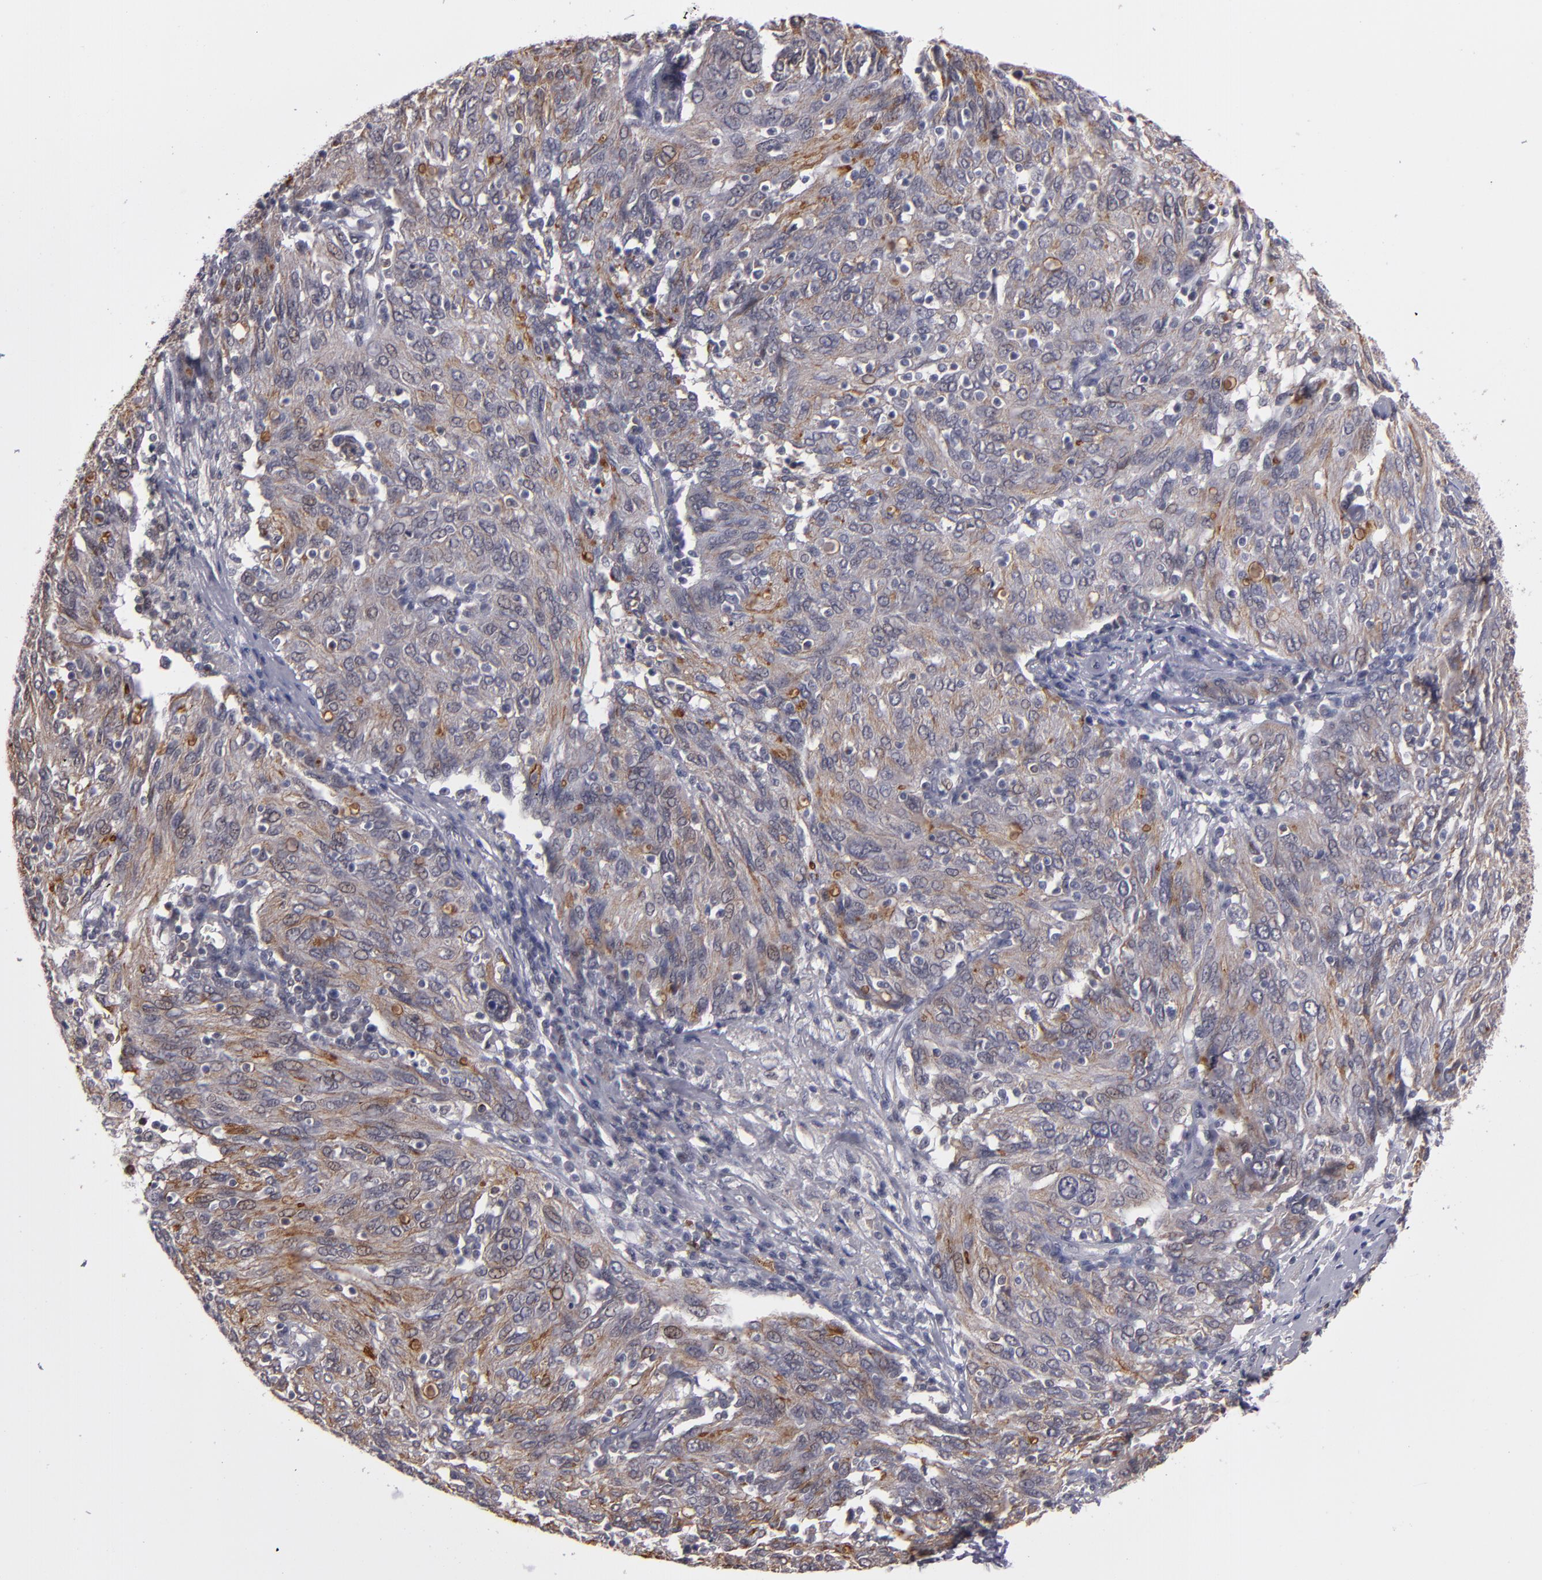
{"staining": {"intensity": "moderate", "quantity": "25%-75%", "location": "cytoplasmic/membranous"}, "tissue": "ovarian cancer", "cell_type": "Tumor cells", "image_type": "cancer", "snomed": [{"axis": "morphology", "description": "Carcinoma, endometroid"}, {"axis": "topography", "description": "Ovary"}], "caption": "Approximately 25%-75% of tumor cells in ovarian cancer exhibit moderate cytoplasmic/membranous protein staining as visualized by brown immunohistochemical staining.", "gene": "STX3", "patient": {"sex": "female", "age": 50}}